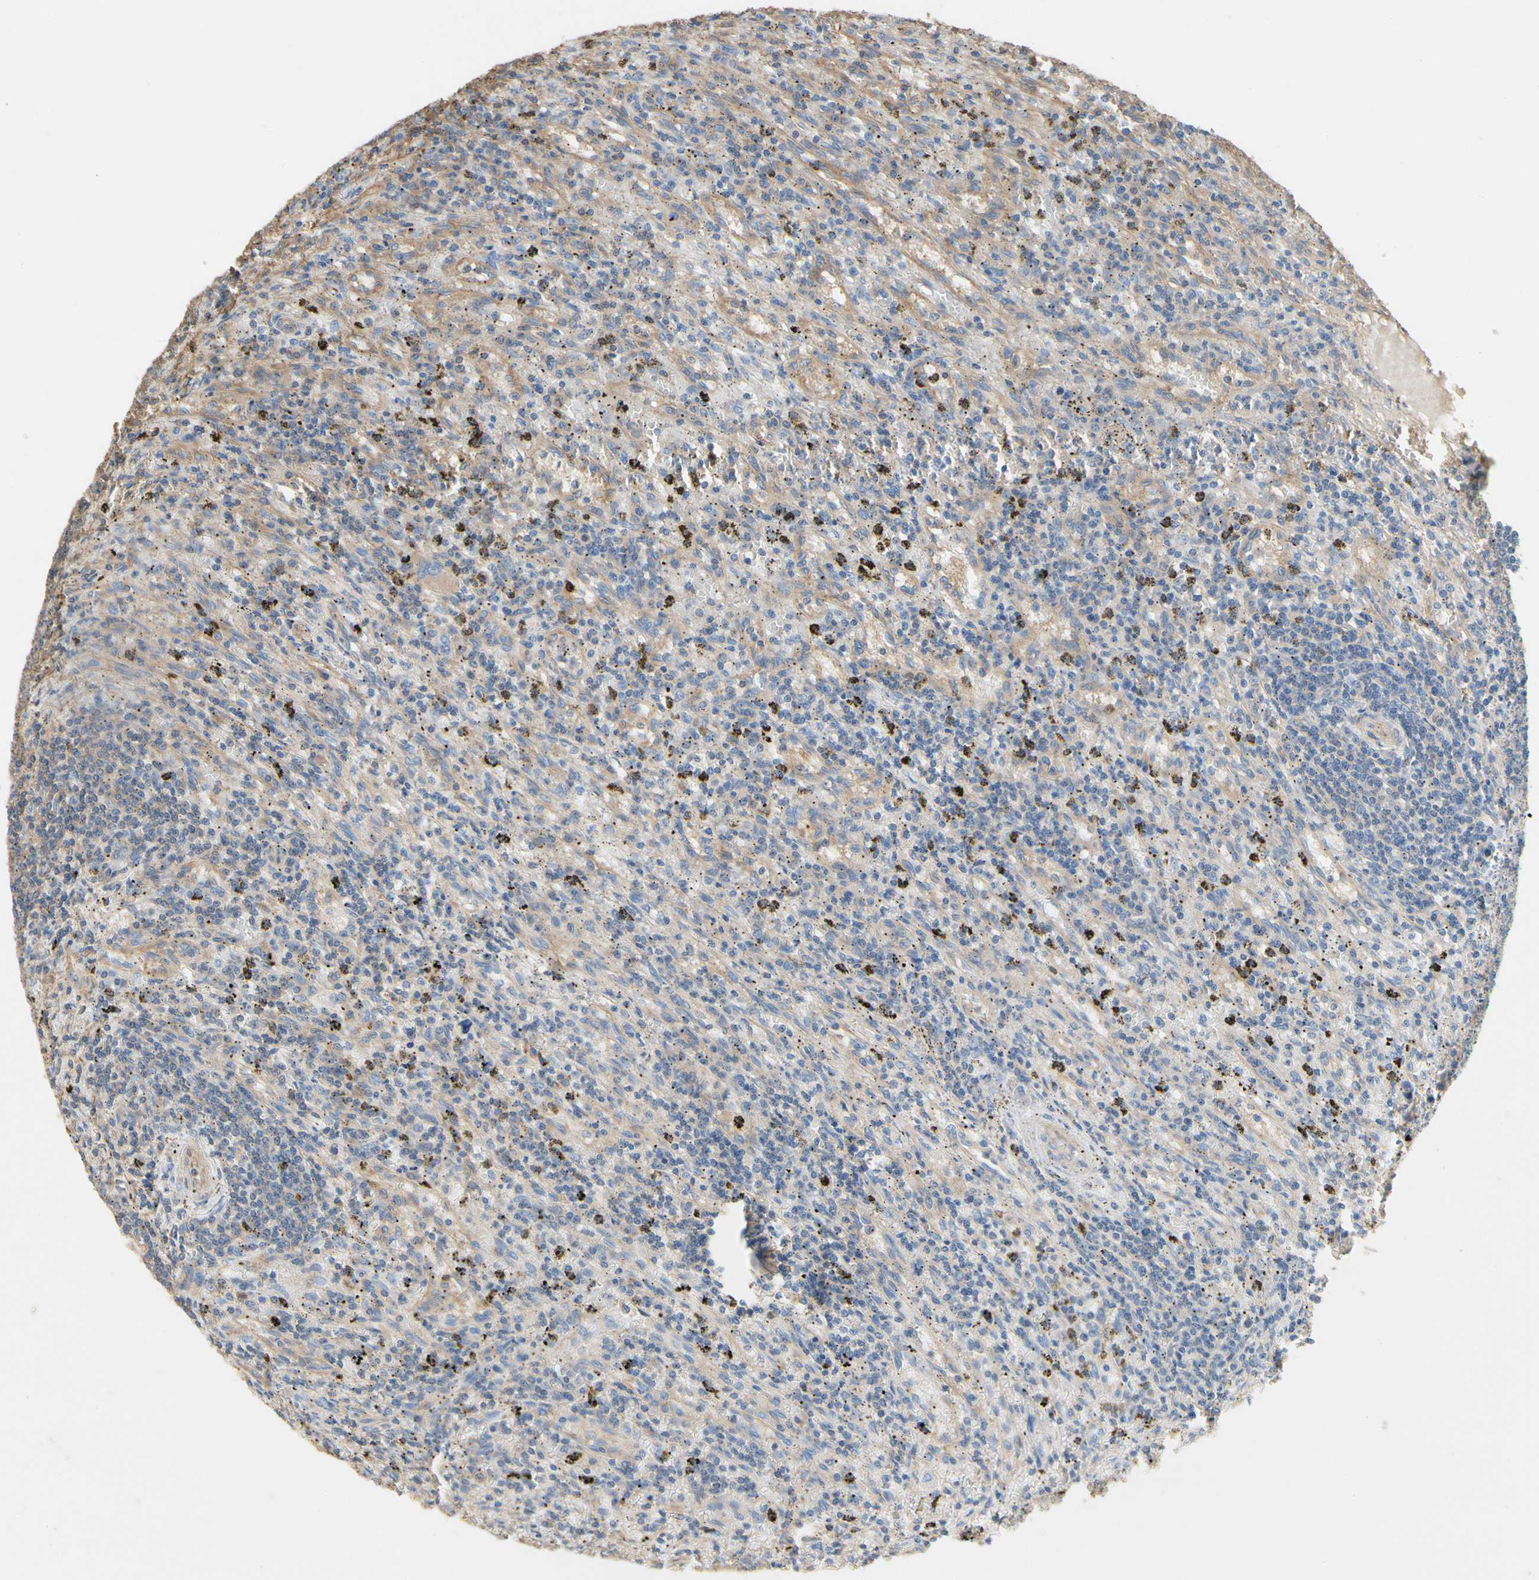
{"staining": {"intensity": "weak", "quantity": "25%-75%", "location": "cytoplasmic/membranous"}, "tissue": "lymphoma", "cell_type": "Tumor cells", "image_type": "cancer", "snomed": [{"axis": "morphology", "description": "Malignant lymphoma, non-Hodgkin's type, Low grade"}, {"axis": "topography", "description": "Spleen"}], "caption": "High-power microscopy captured an immunohistochemistry (IHC) photomicrograph of malignant lymphoma, non-Hodgkin's type (low-grade), revealing weak cytoplasmic/membranous staining in about 25%-75% of tumor cells.", "gene": "PDZK1", "patient": {"sex": "male", "age": 76}}